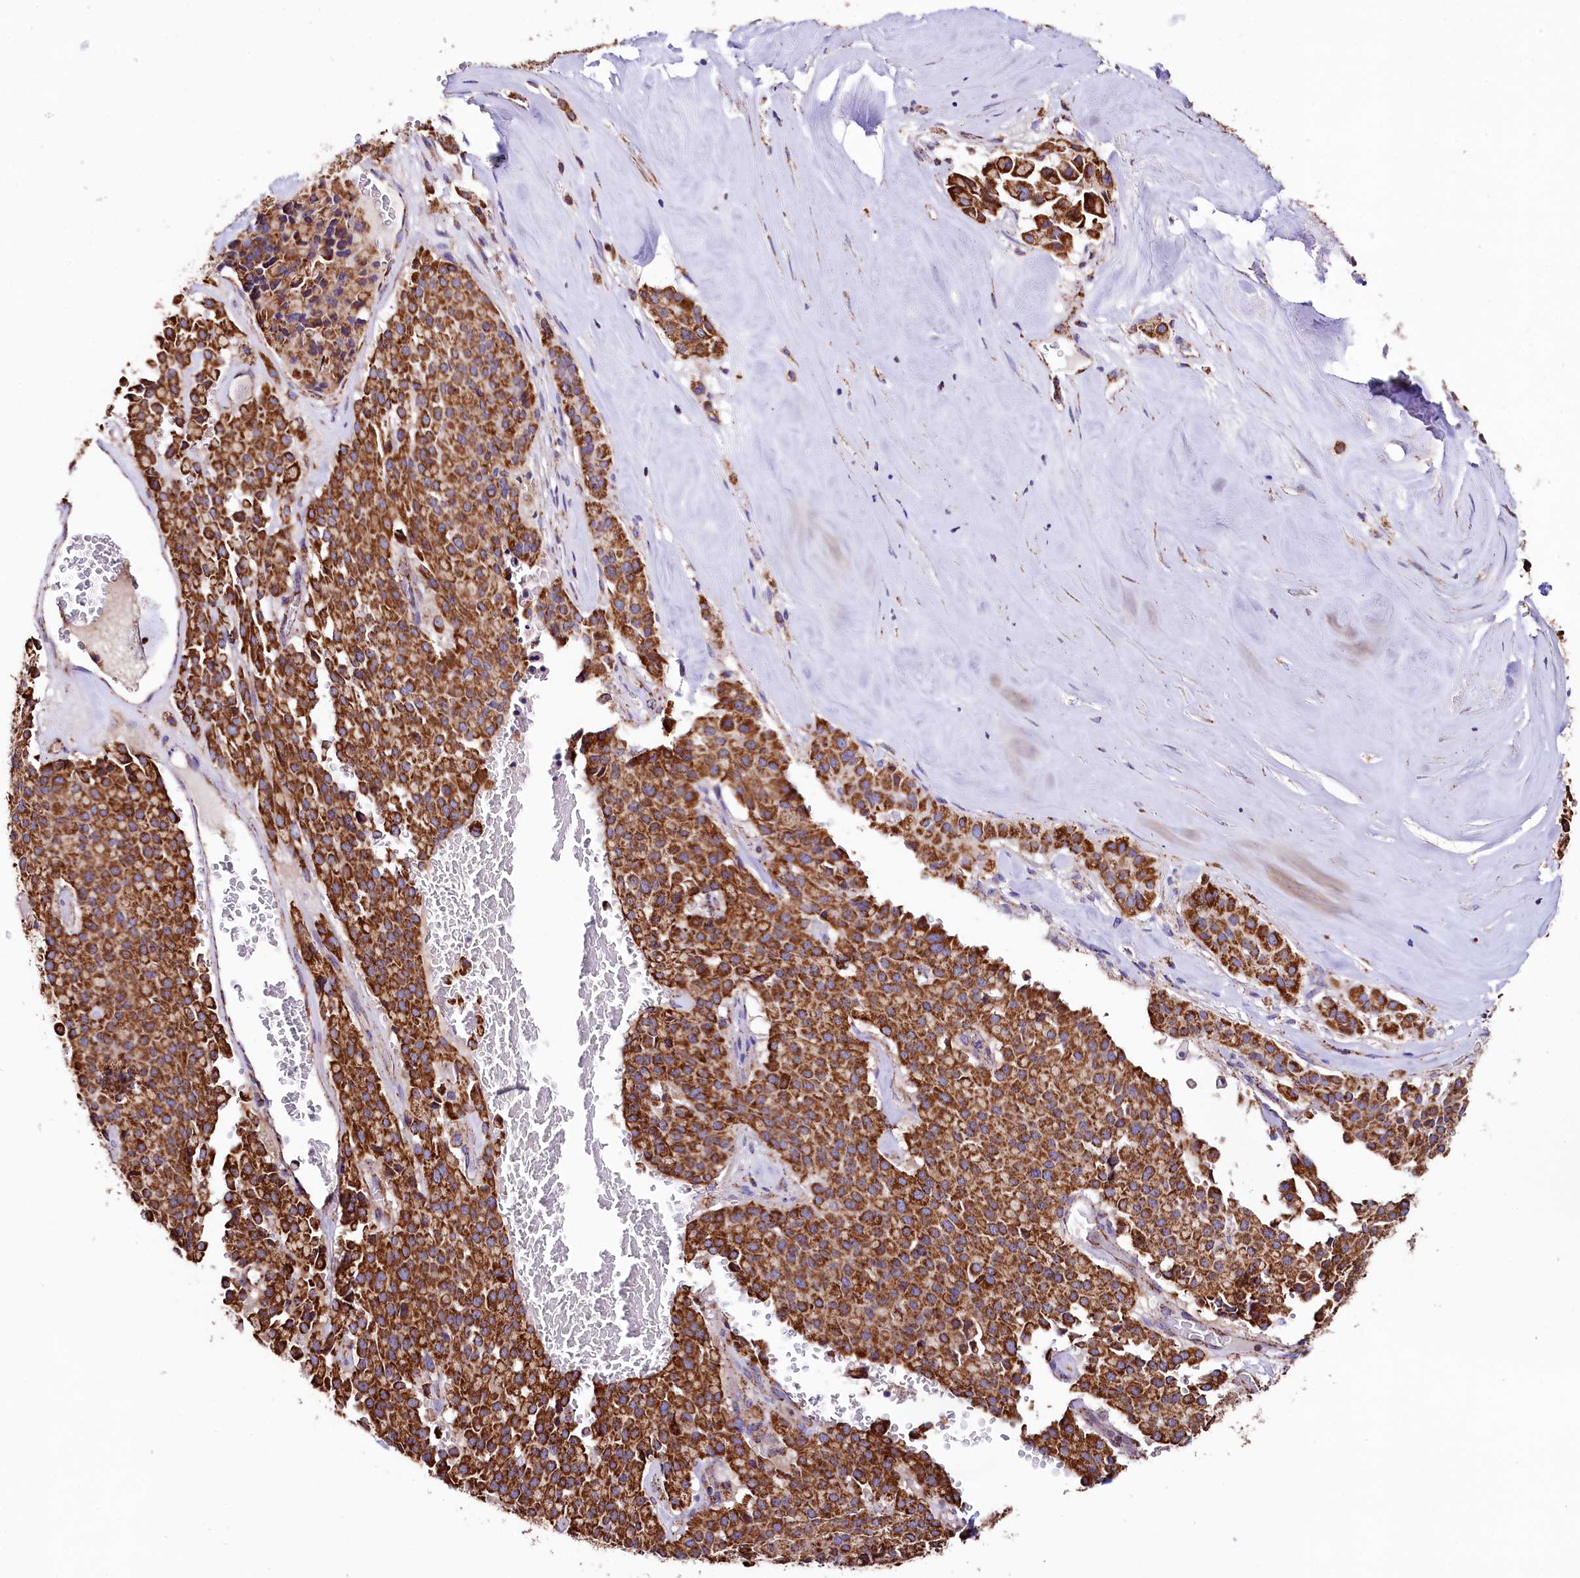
{"staining": {"intensity": "strong", "quantity": ">75%", "location": "cytoplasmic/membranous"}, "tissue": "pancreatic cancer", "cell_type": "Tumor cells", "image_type": "cancer", "snomed": [{"axis": "morphology", "description": "Adenocarcinoma, NOS"}, {"axis": "topography", "description": "Pancreas"}], "caption": "Immunohistochemistry (IHC) image of pancreatic cancer stained for a protein (brown), which reveals high levels of strong cytoplasmic/membranous staining in about >75% of tumor cells.", "gene": "APLP2", "patient": {"sex": "male", "age": 65}}